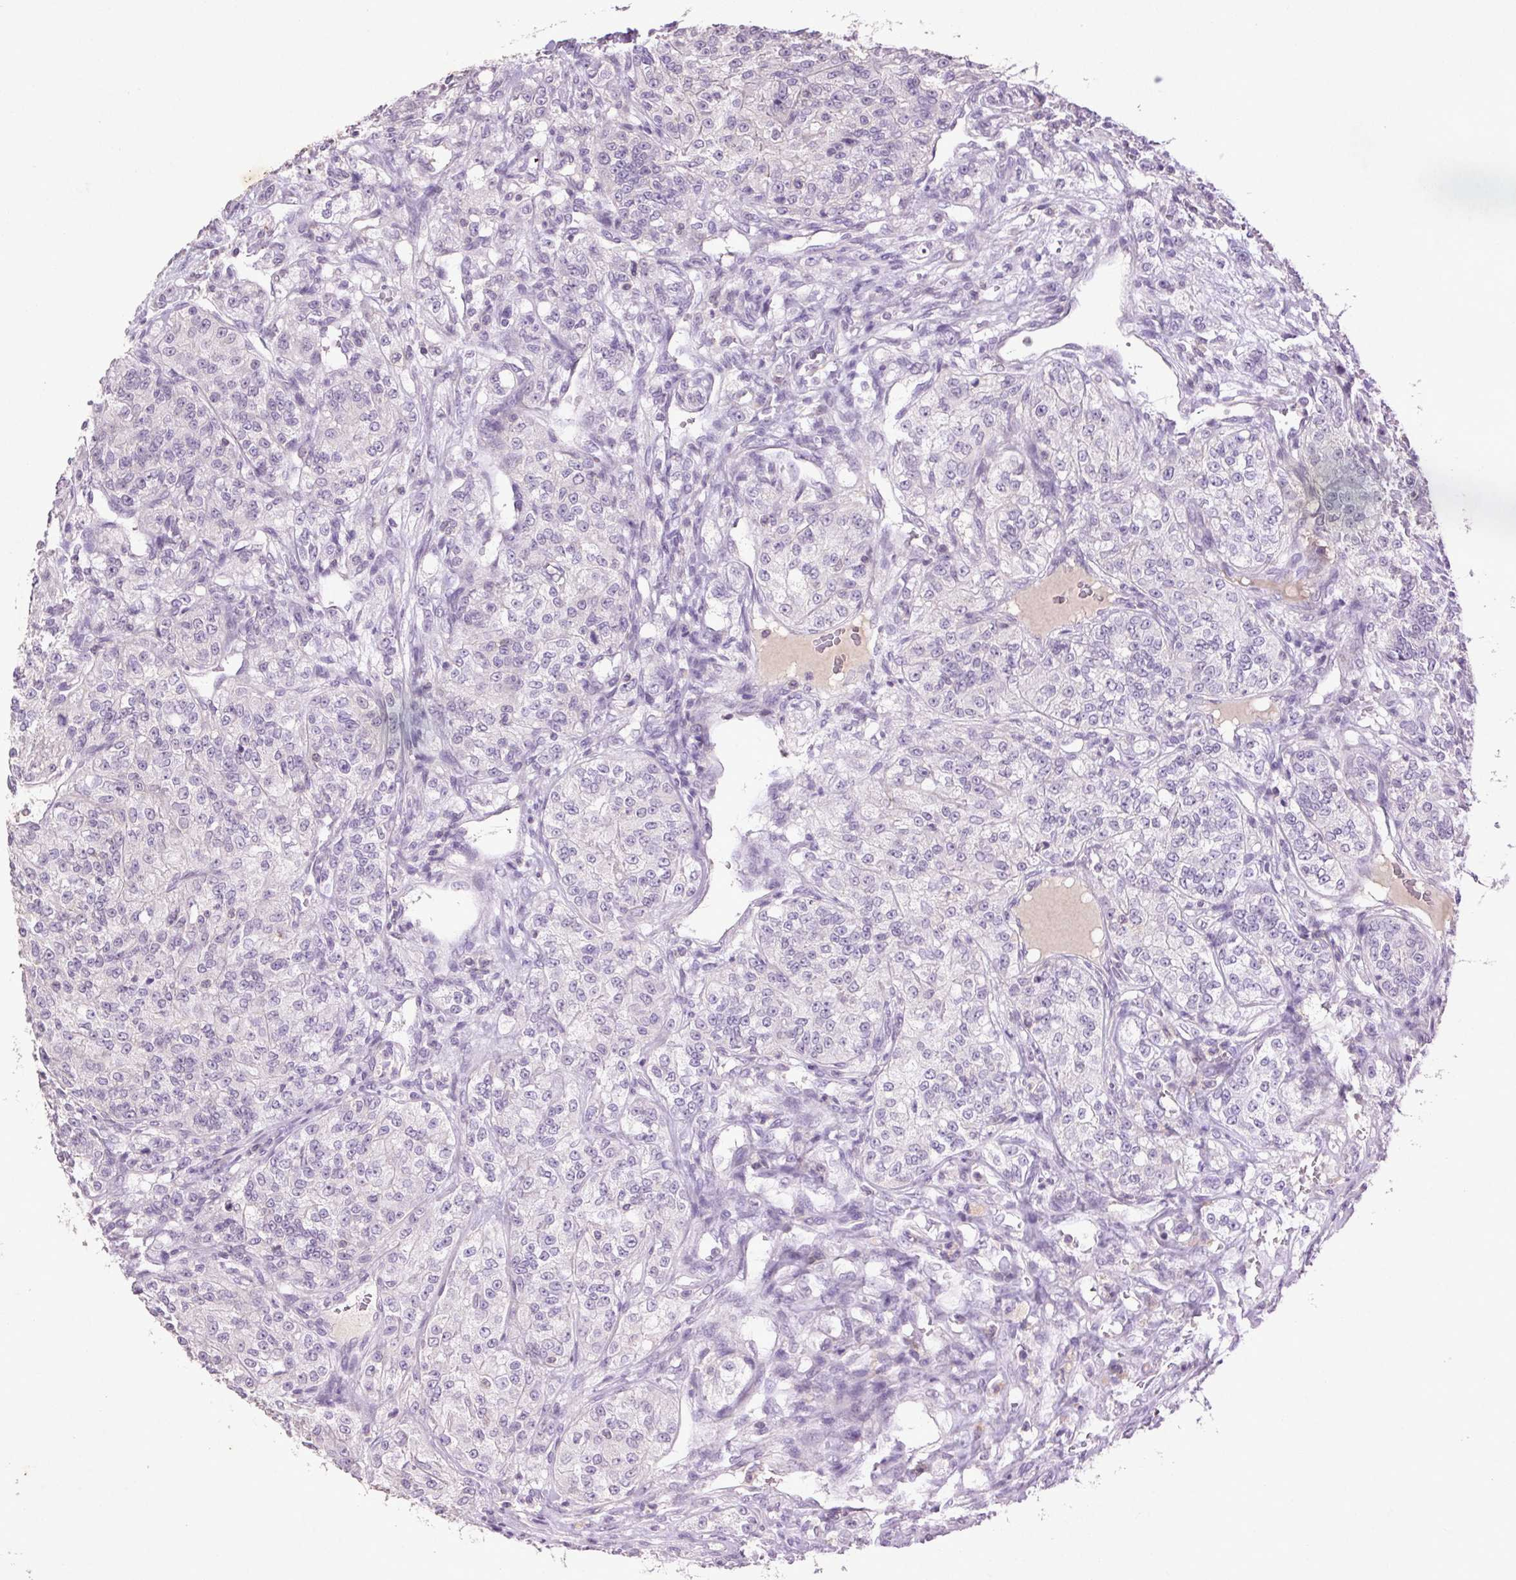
{"staining": {"intensity": "negative", "quantity": "none", "location": "none"}, "tissue": "renal cancer", "cell_type": "Tumor cells", "image_type": "cancer", "snomed": [{"axis": "morphology", "description": "Adenocarcinoma, NOS"}, {"axis": "topography", "description": "Kidney"}], "caption": "IHC image of neoplastic tissue: human renal cancer stained with DAB shows no significant protein positivity in tumor cells.", "gene": "FNDC7", "patient": {"sex": "female", "age": 63}}